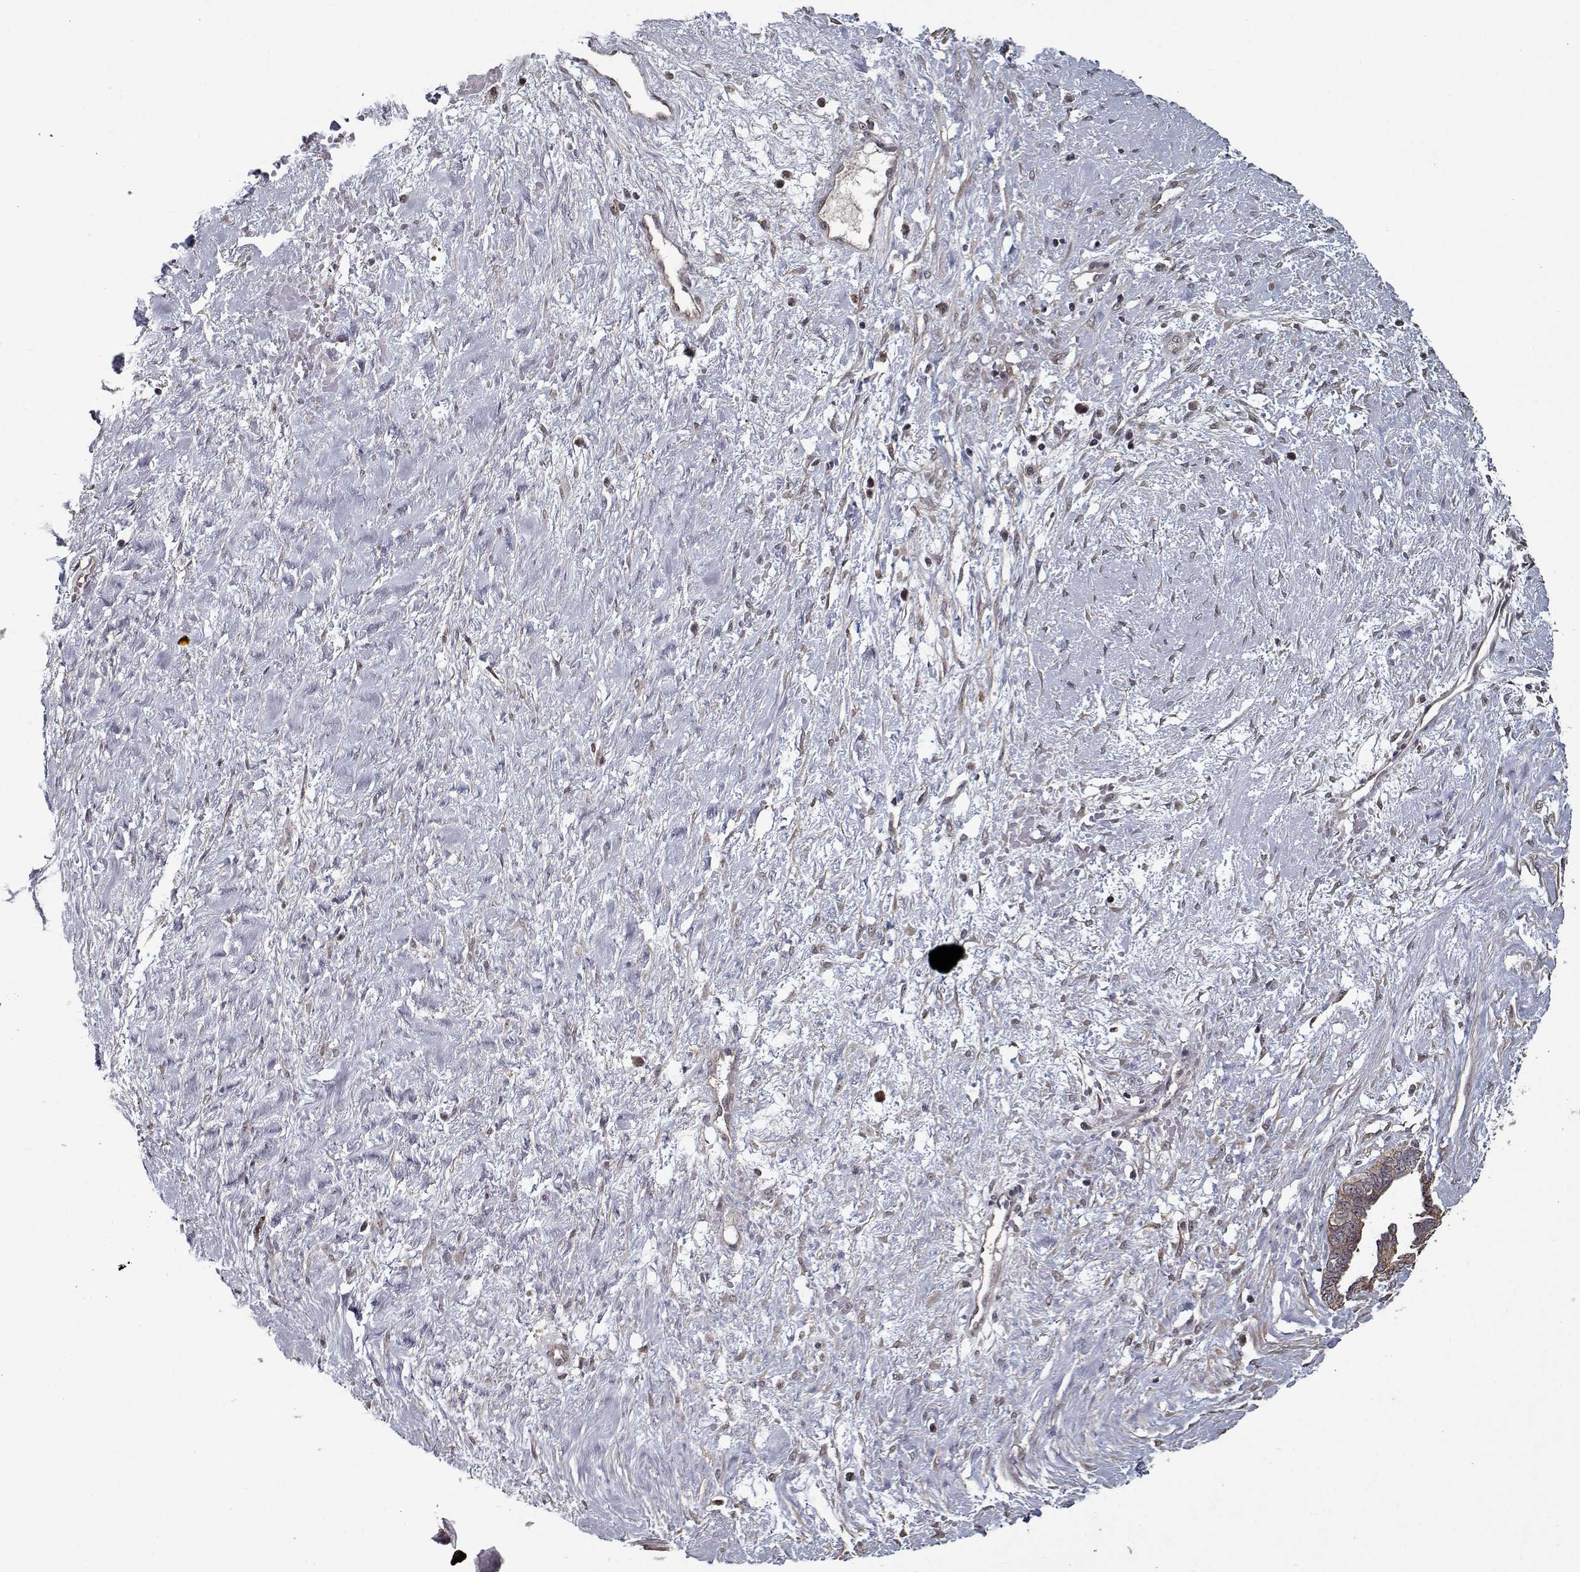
{"staining": {"intensity": "moderate", "quantity": ">75%", "location": "cytoplasmic/membranous"}, "tissue": "ovarian cancer", "cell_type": "Tumor cells", "image_type": "cancer", "snomed": [{"axis": "morphology", "description": "Cystadenocarcinoma, serous, NOS"}, {"axis": "topography", "description": "Ovary"}], "caption": "About >75% of tumor cells in human serous cystadenocarcinoma (ovarian) show moderate cytoplasmic/membranous protein positivity as visualized by brown immunohistochemical staining.", "gene": "NLK", "patient": {"sex": "female", "age": 69}}